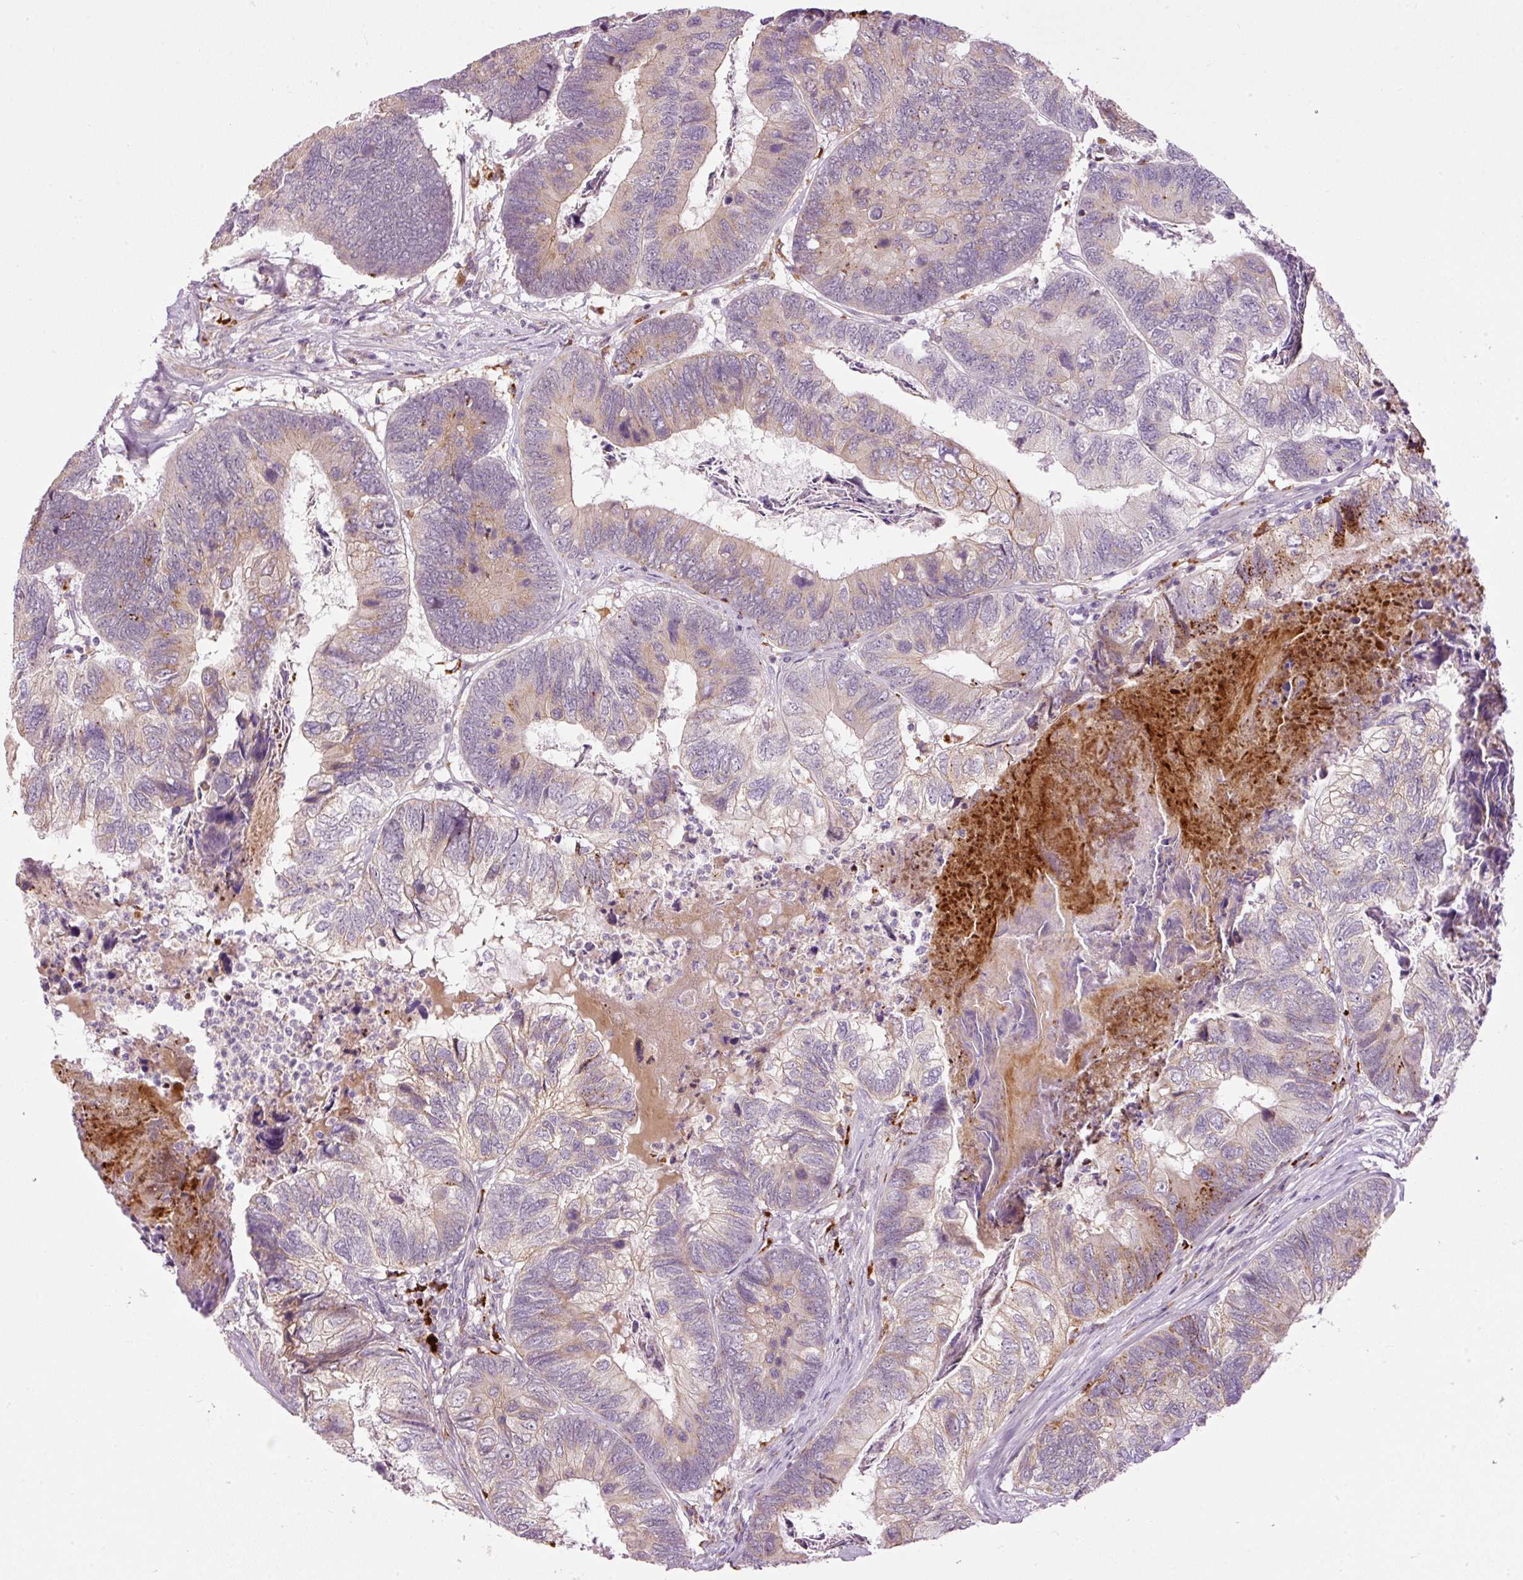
{"staining": {"intensity": "moderate", "quantity": "25%-75%", "location": "cytoplasmic/membranous"}, "tissue": "colorectal cancer", "cell_type": "Tumor cells", "image_type": "cancer", "snomed": [{"axis": "morphology", "description": "Adenocarcinoma, NOS"}, {"axis": "topography", "description": "Colon"}], "caption": "A histopathology image of colorectal cancer stained for a protein shows moderate cytoplasmic/membranous brown staining in tumor cells.", "gene": "ZNF639", "patient": {"sex": "female", "age": 67}}